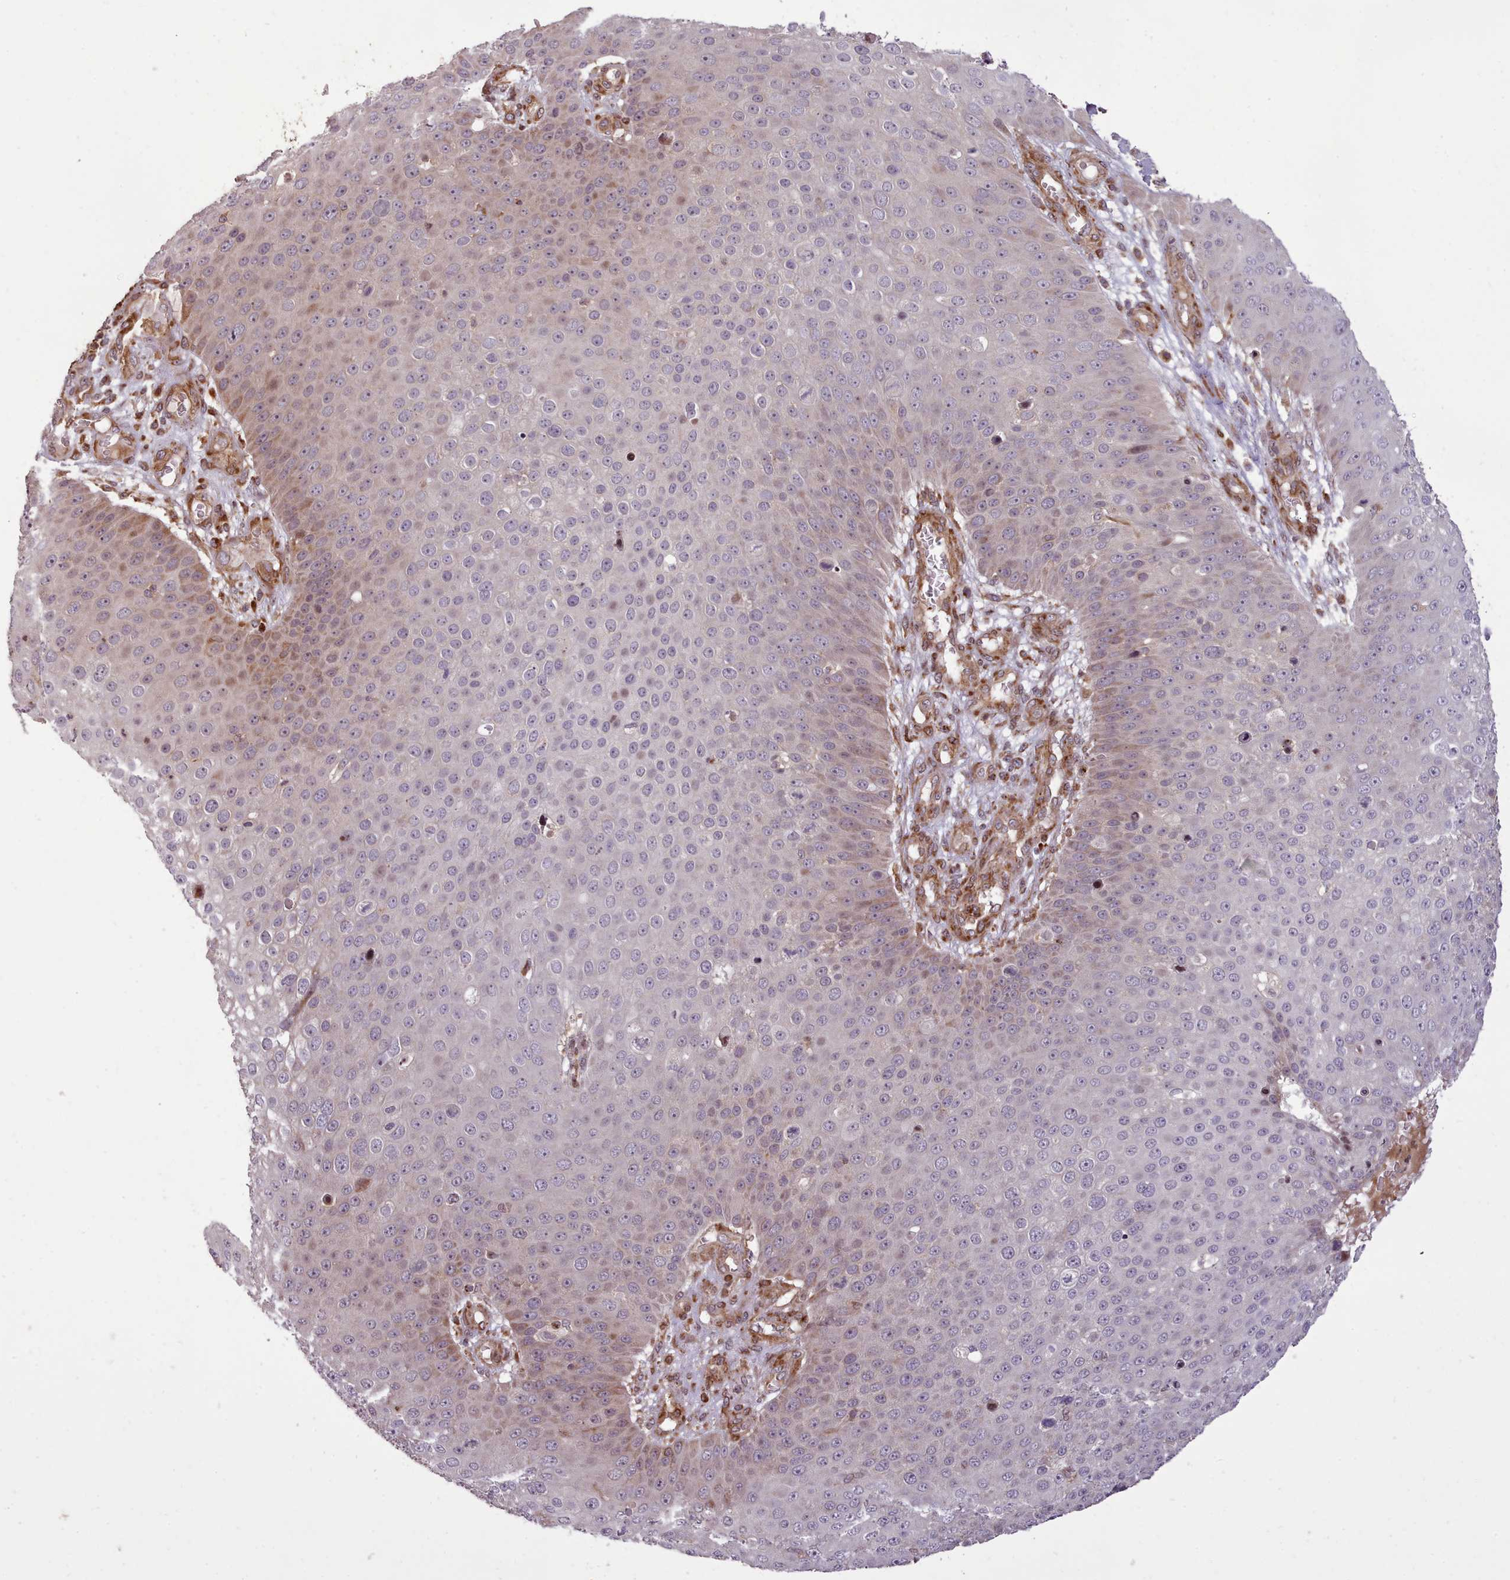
{"staining": {"intensity": "weak", "quantity": "<25%", "location": "cytoplasmic/membranous"}, "tissue": "skin cancer", "cell_type": "Tumor cells", "image_type": "cancer", "snomed": [{"axis": "morphology", "description": "Squamous cell carcinoma, NOS"}, {"axis": "topography", "description": "Skin"}], "caption": "Micrograph shows no protein expression in tumor cells of skin squamous cell carcinoma tissue. (DAB (3,3'-diaminobenzidine) immunohistochemistry (IHC) with hematoxylin counter stain).", "gene": "NLRP7", "patient": {"sex": "male", "age": 71}}